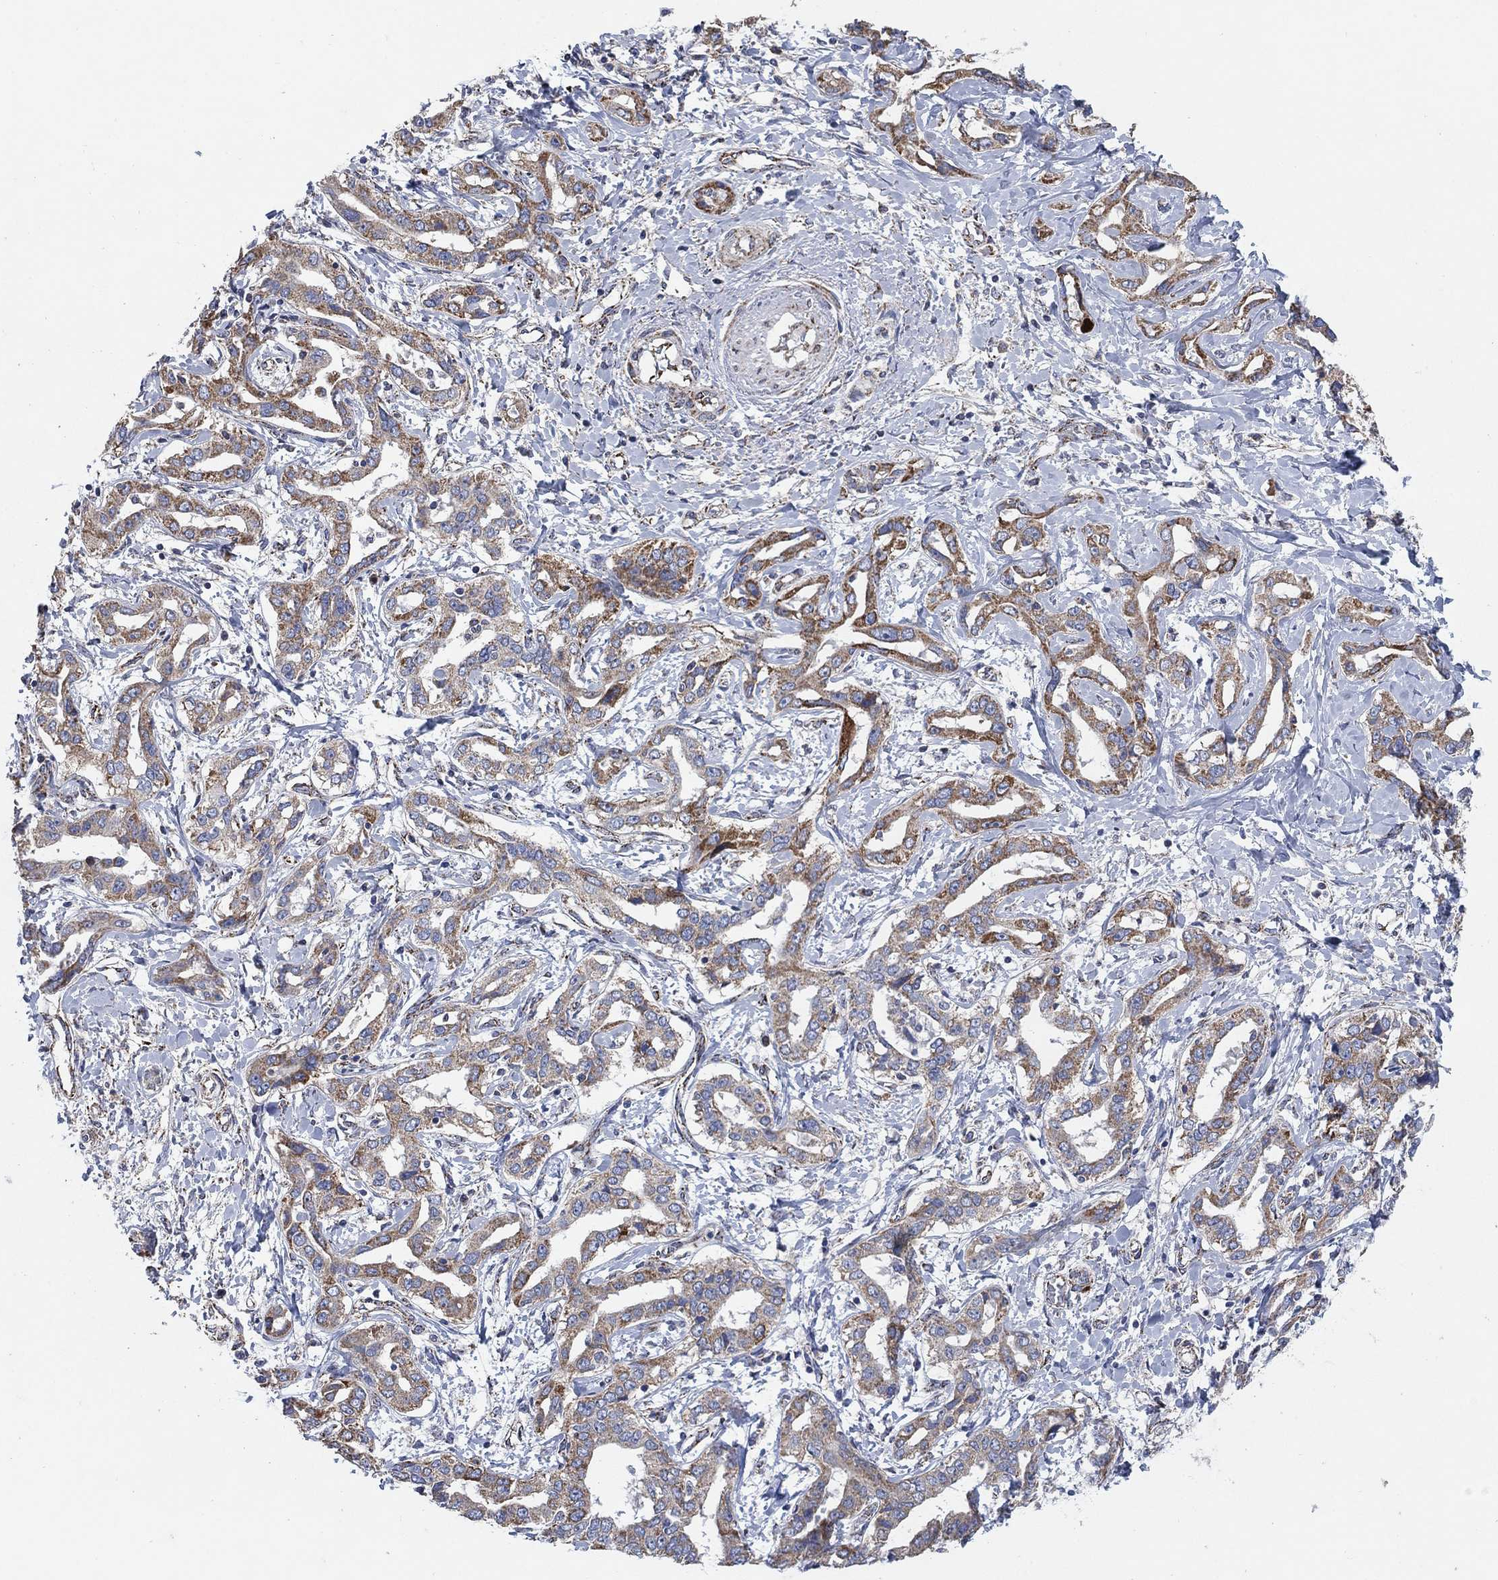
{"staining": {"intensity": "moderate", "quantity": "25%-75%", "location": "cytoplasmic/membranous"}, "tissue": "liver cancer", "cell_type": "Tumor cells", "image_type": "cancer", "snomed": [{"axis": "morphology", "description": "Cholangiocarcinoma"}, {"axis": "topography", "description": "Liver"}], "caption": "This histopathology image displays liver cancer (cholangiocarcinoma) stained with immunohistochemistry (IHC) to label a protein in brown. The cytoplasmic/membranous of tumor cells show moderate positivity for the protein. Nuclei are counter-stained blue.", "gene": "PNPLA2", "patient": {"sex": "male", "age": 59}}